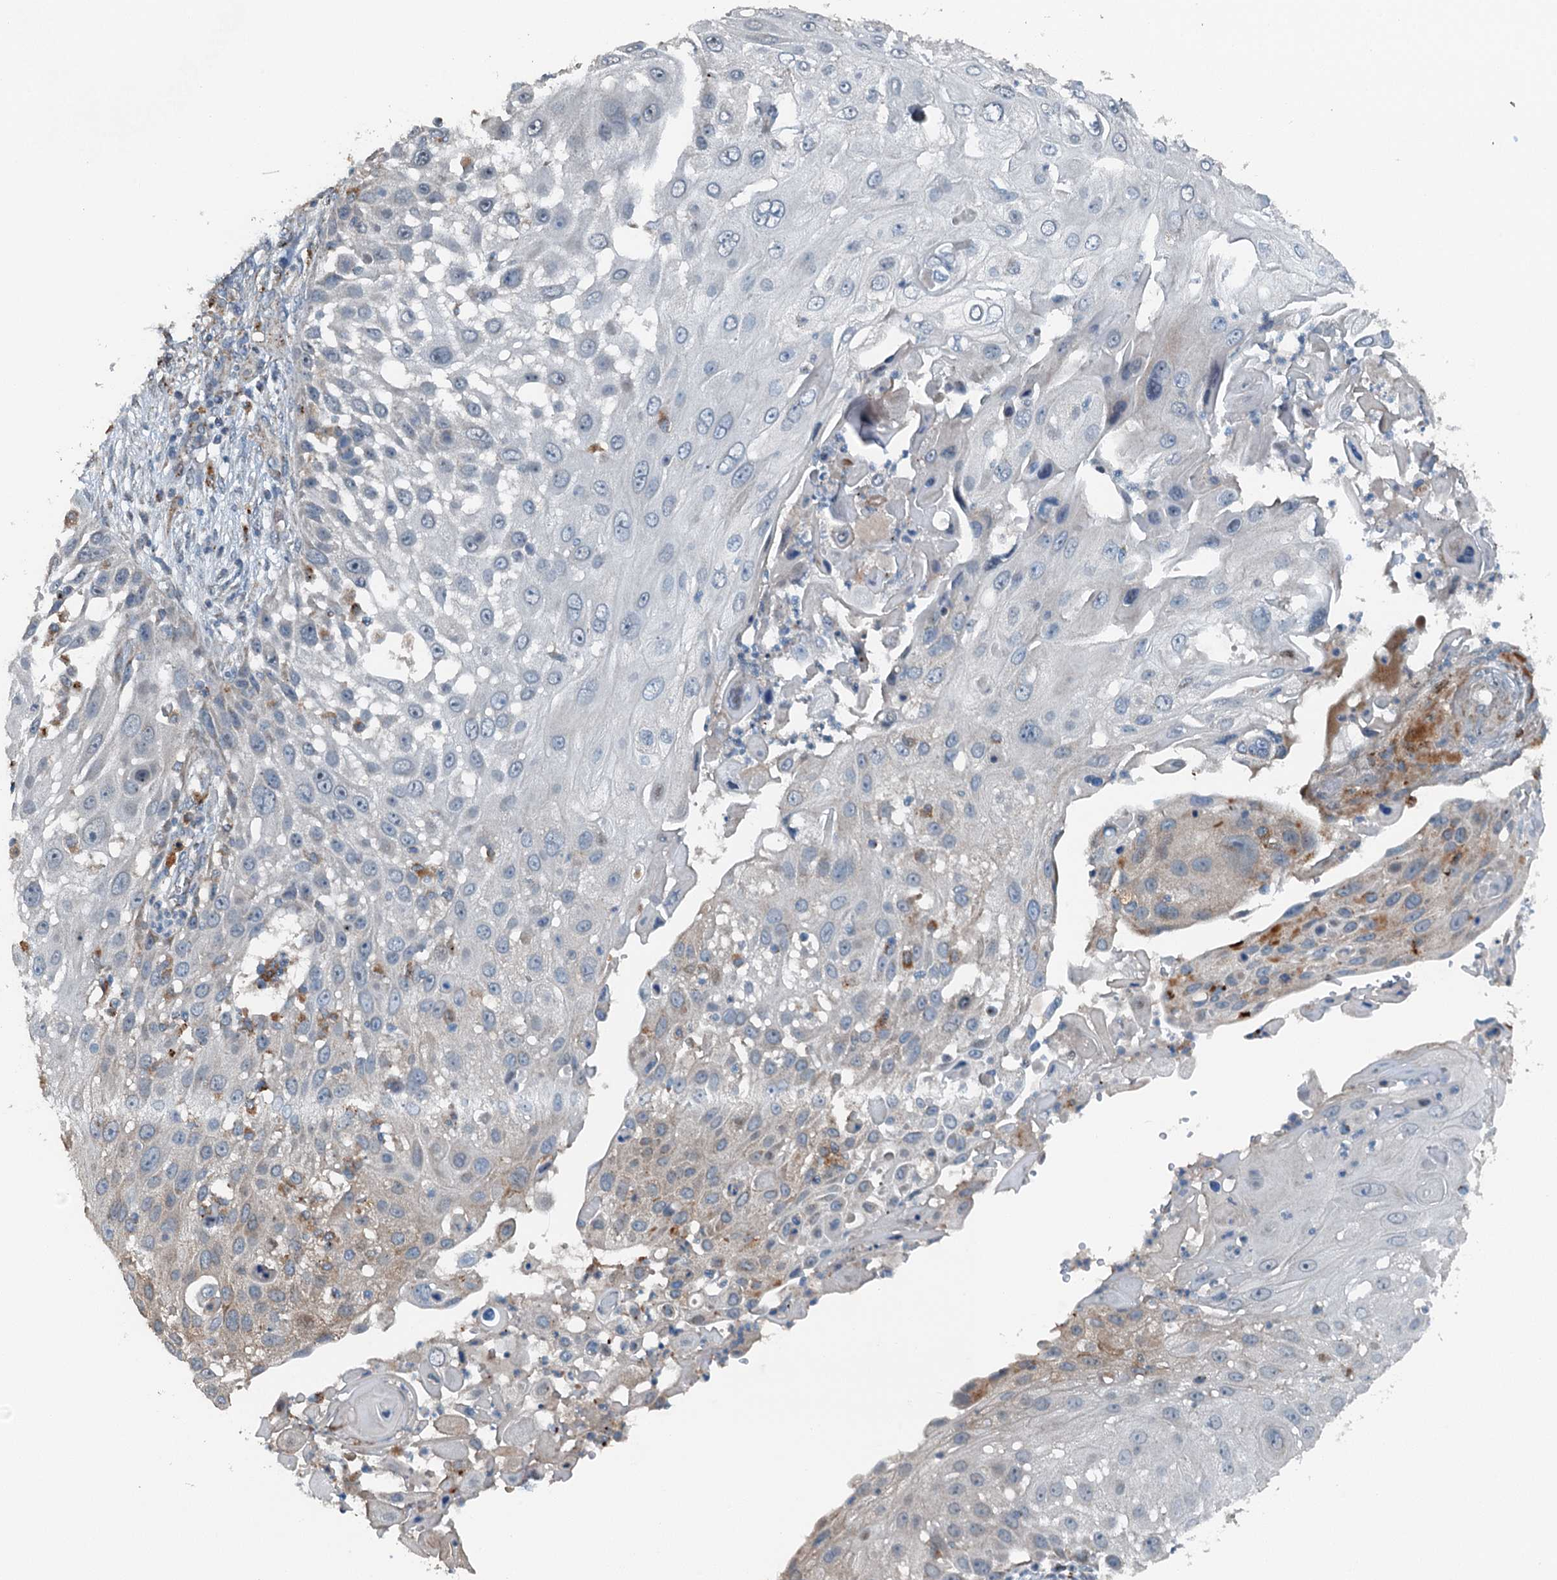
{"staining": {"intensity": "weak", "quantity": "<25%", "location": "cytoplasmic/membranous"}, "tissue": "skin cancer", "cell_type": "Tumor cells", "image_type": "cancer", "snomed": [{"axis": "morphology", "description": "Squamous cell carcinoma, NOS"}, {"axis": "topography", "description": "Skin"}], "caption": "Immunohistochemistry (IHC) image of neoplastic tissue: skin squamous cell carcinoma stained with DAB displays no significant protein positivity in tumor cells.", "gene": "BMERB1", "patient": {"sex": "female", "age": 44}}